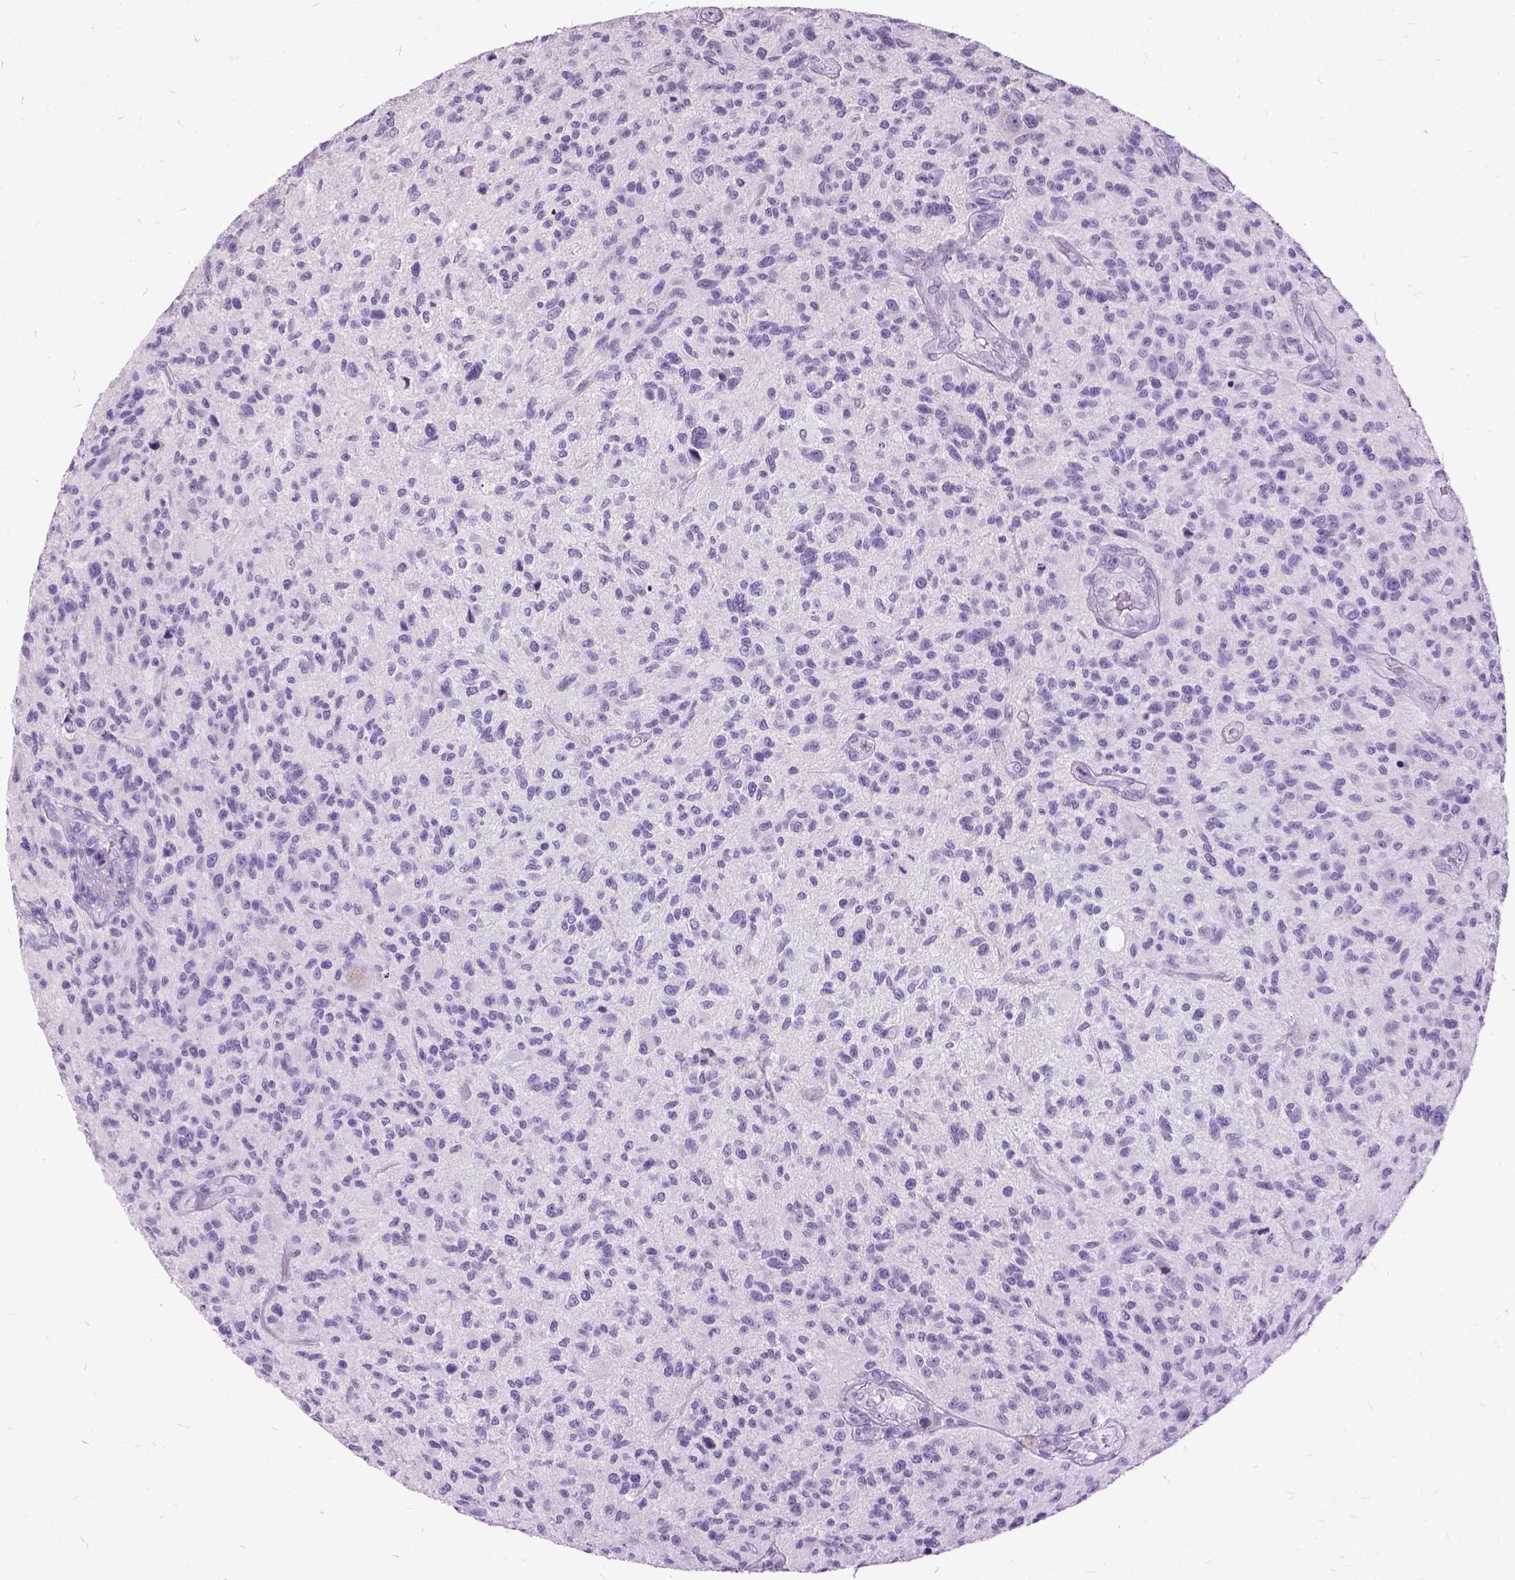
{"staining": {"intensity": "negative", "quantity": "none", "location": "none"}, "tissue": "glioma", "cell_type": "Tumor cells", "image_type": "cancer", "snomed": [{"axis": "morphology", "description": "Glioma, malignant, High grade"}, {"axis": "topography", "description": "Brain"}], "caption": "Tumor cells show no significant protein expression in glioma.", "gene": "MME", "patient": {"sex": "male", "age": 47}}